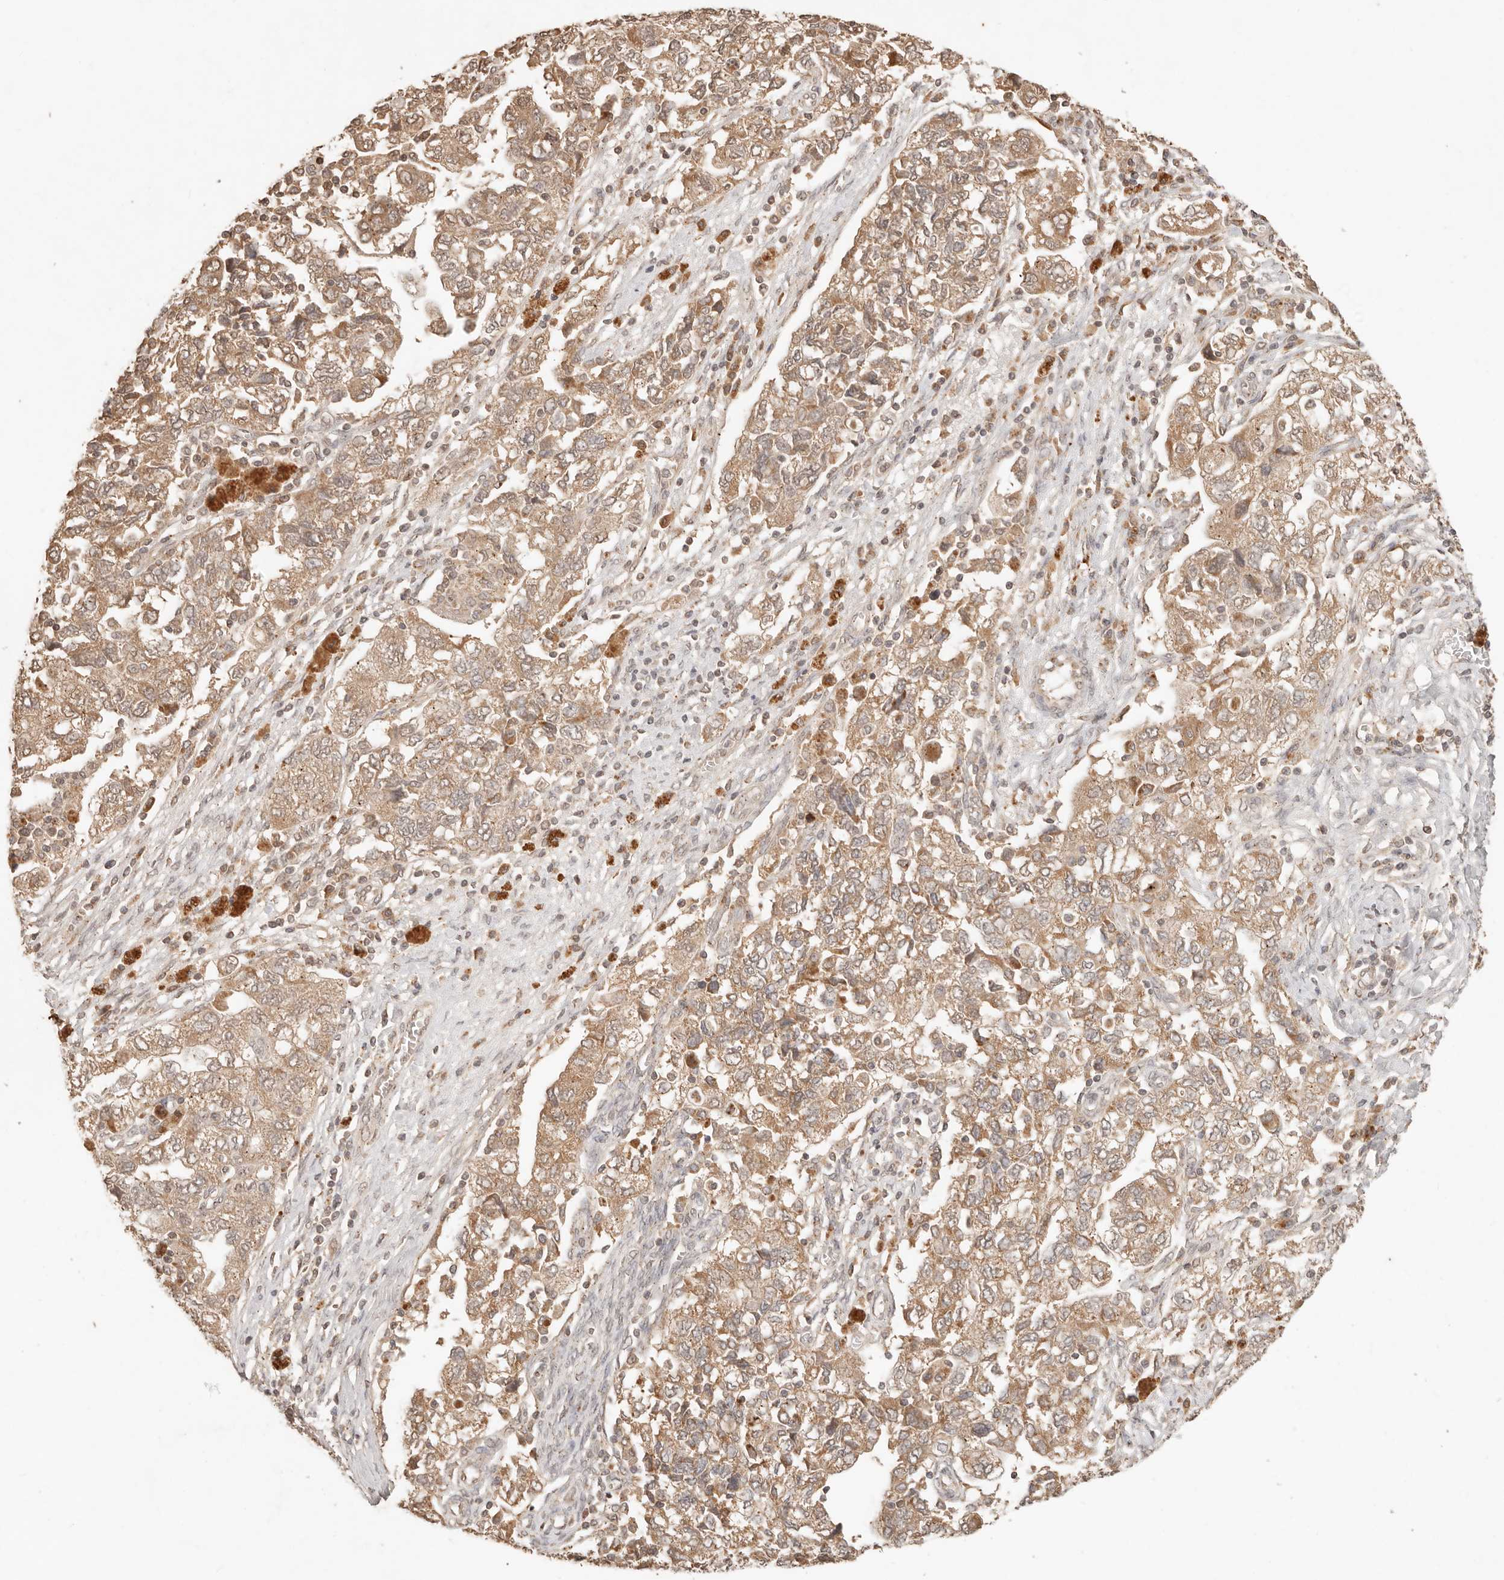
{"staining": {"intensity": "moderate", "quantity": ">75%", "location": "cytoplasmic/membranous"}, "tissue": "ovarian cancer", "cell_type": "Tumor cells", "image_type": "cancer", "snomed": [{"axis": "morphology", "description": "Carcinoma, NOS"}, {"axis": "morphology", "description": "Cystadenocarcinoma, serous, NOS"}, {"axis": "topography", "description": "Ovary"}], "caption": "An immunohistochemistry image of neoplastic tissue is shown. Protein staining in brown shows moderate cytoplasmic/membranous positivity in ovarian serous cystadenocarcinoma within tumor cells.", "gene": "LMO4", "patient": {"sex": "female", "age": 69}}